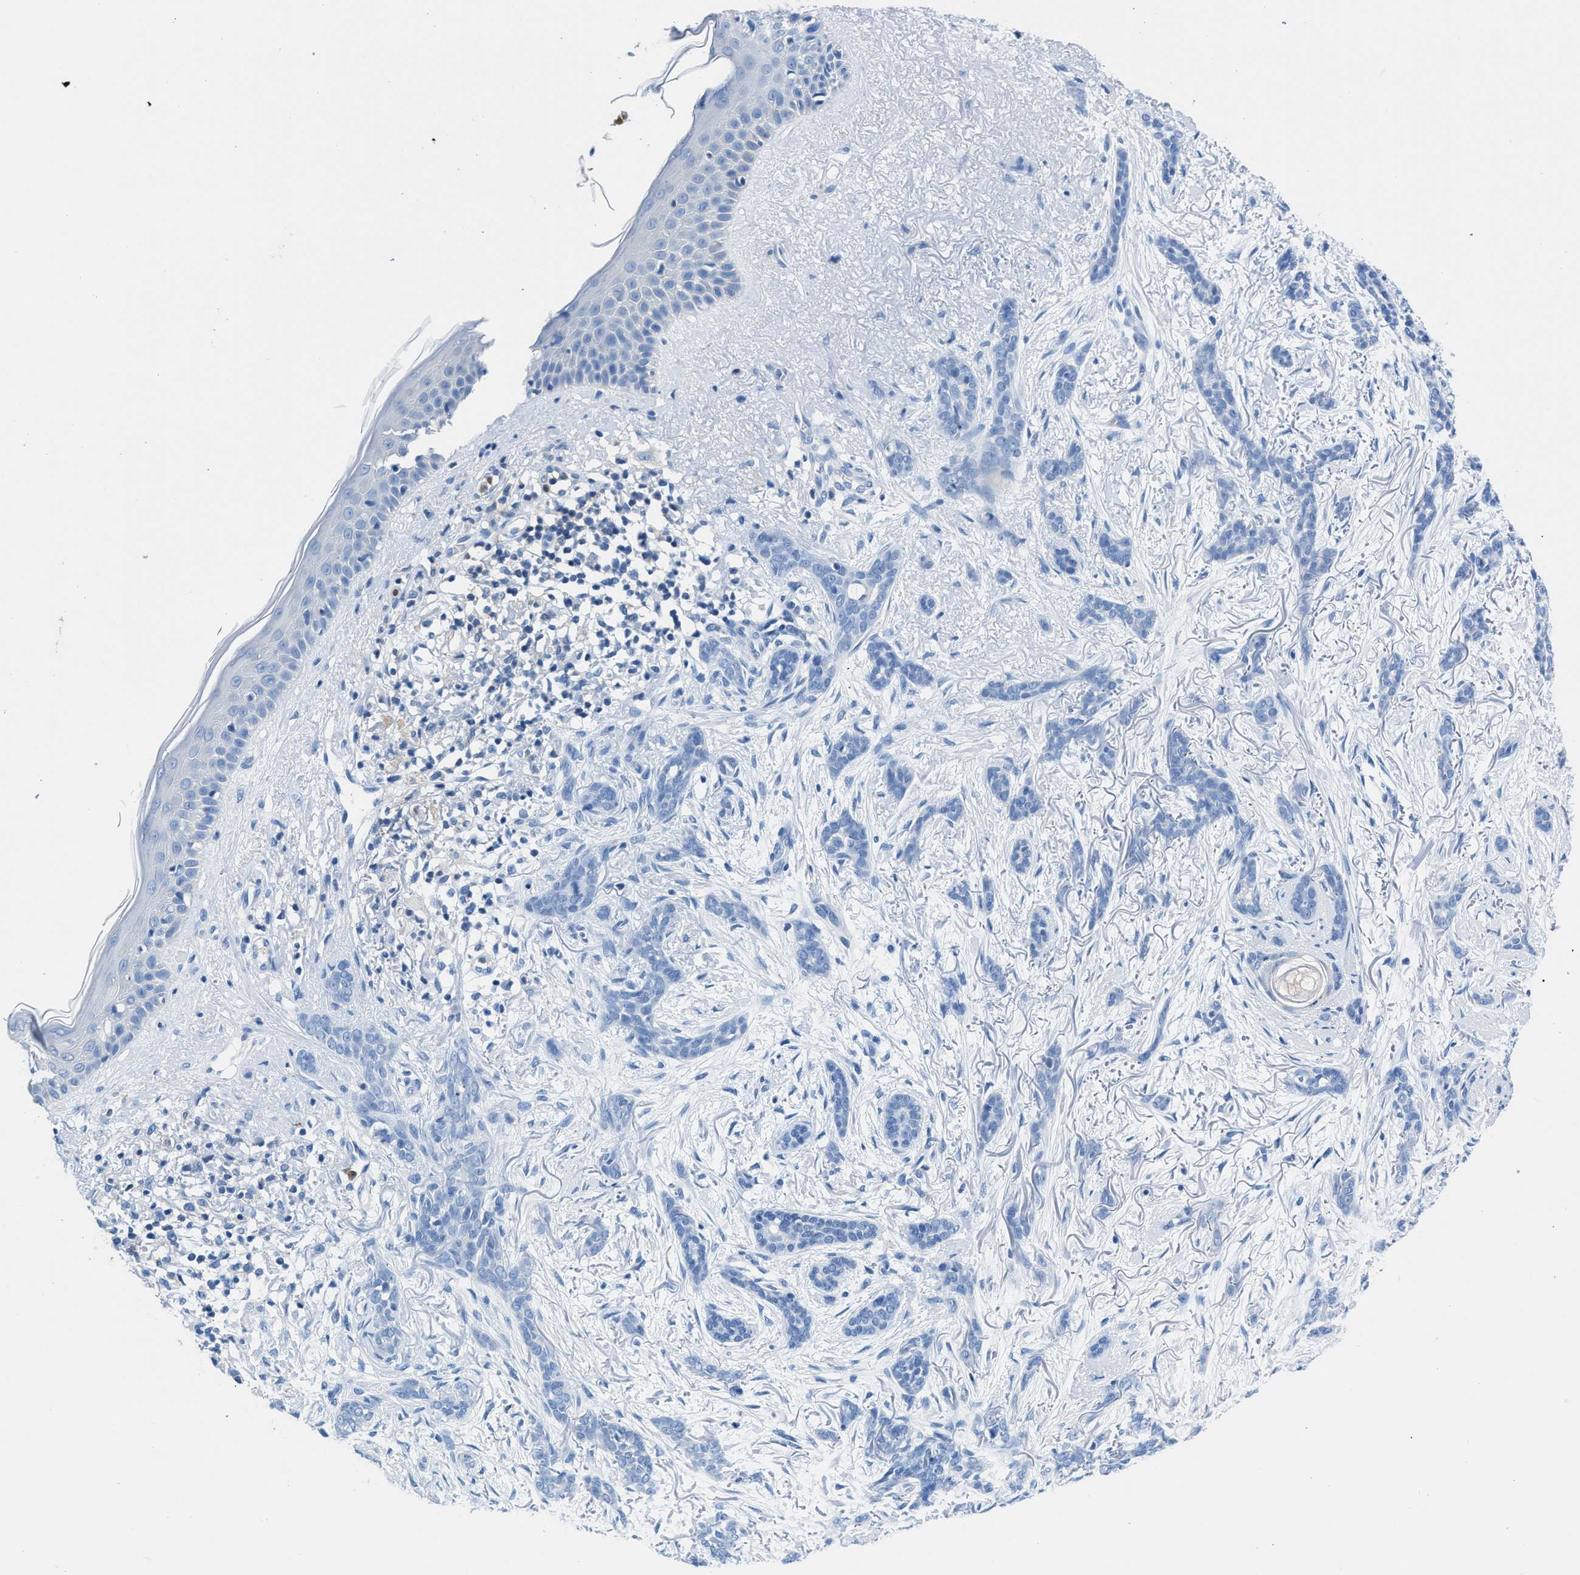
{"staining": {"intensity": "negative", "quantity": "none", "location": "none"}, "tissue": "skin cancer", "cell_type": "Tumor cells", "image_type": "cancer", "snomed": [{"axis": "morphology", "description": "Basal cell carcinoma"}, {"axis": "morphology", "description": "Adnexal tumor, benign"}, {"axis": "topography", "description": "Skin"}], "caption": "Image shows no significant protein positivity in tumor cells of skin benign adnexal tumor. (DAB (3,3'-diaminobenzidine) immunohistochemistry (IHC) visualized using brightfield microscopy, high magnification).", "gene": "NEB", "patient": {"sex": "female", "age": 42}}